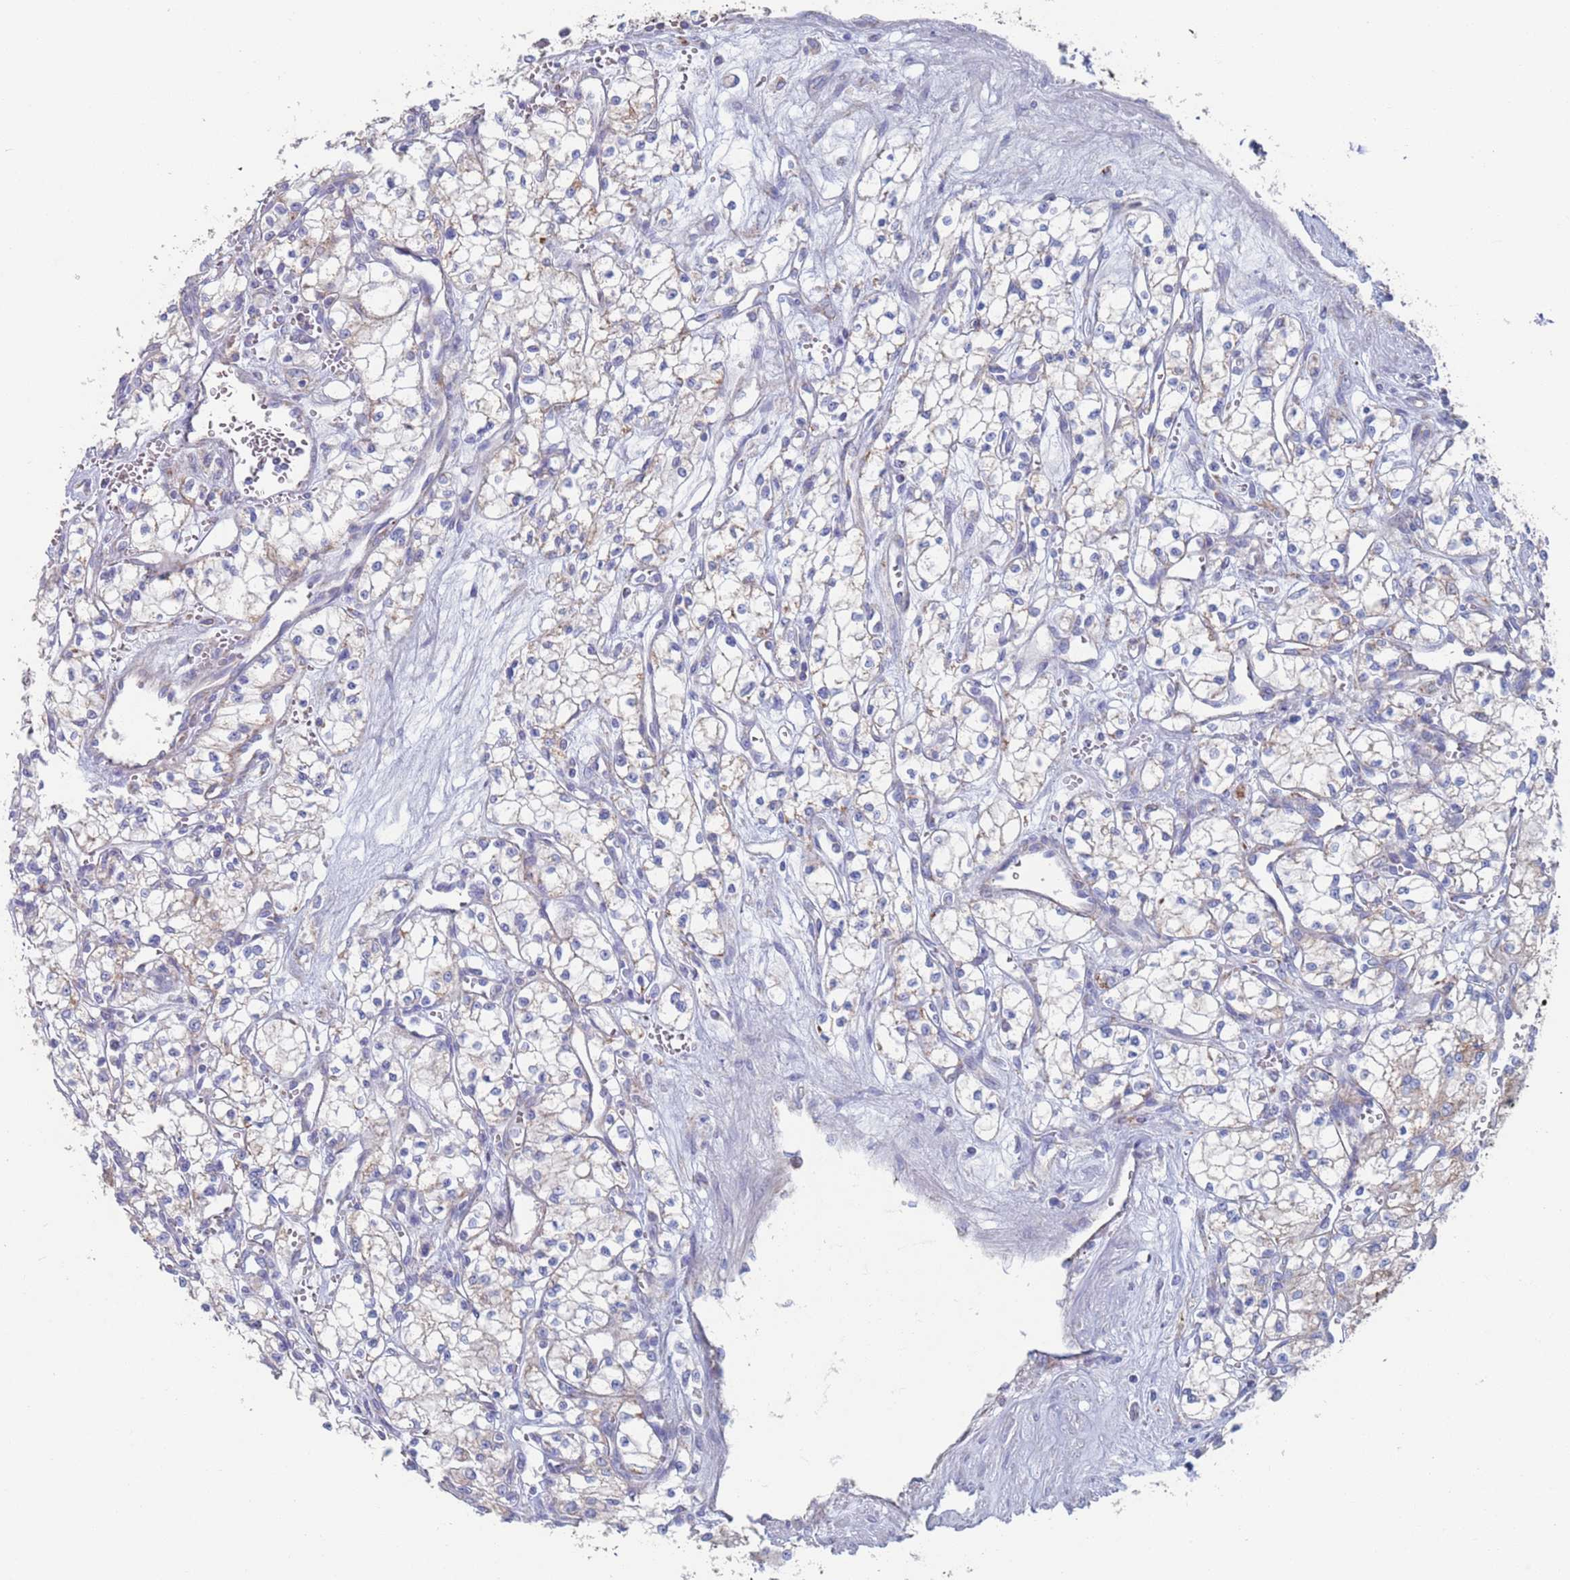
{"staining": {"intensity": "weak", "quantity": "25%-75%", "location": "cytoplasmic/membranous"}, "tissue": "renal cancer", "cell_type": "Tumor cells", "image_type": "cancer", "snomed": [{"axis": "morphology", "description": "Adenocarcinoma, NOS"}, {"axis": "topography", "description": "Kidney"}], "caption": "IHC photomicrograph of human adenocarcinoma (renal) stained for a protein (brown), which displays low levels of weak cytoplasmic/membranous positivity in about 25%-75% of tumor cells.", "gene": "MRPL22", "patient": {"sex": "male", "age": 59}}